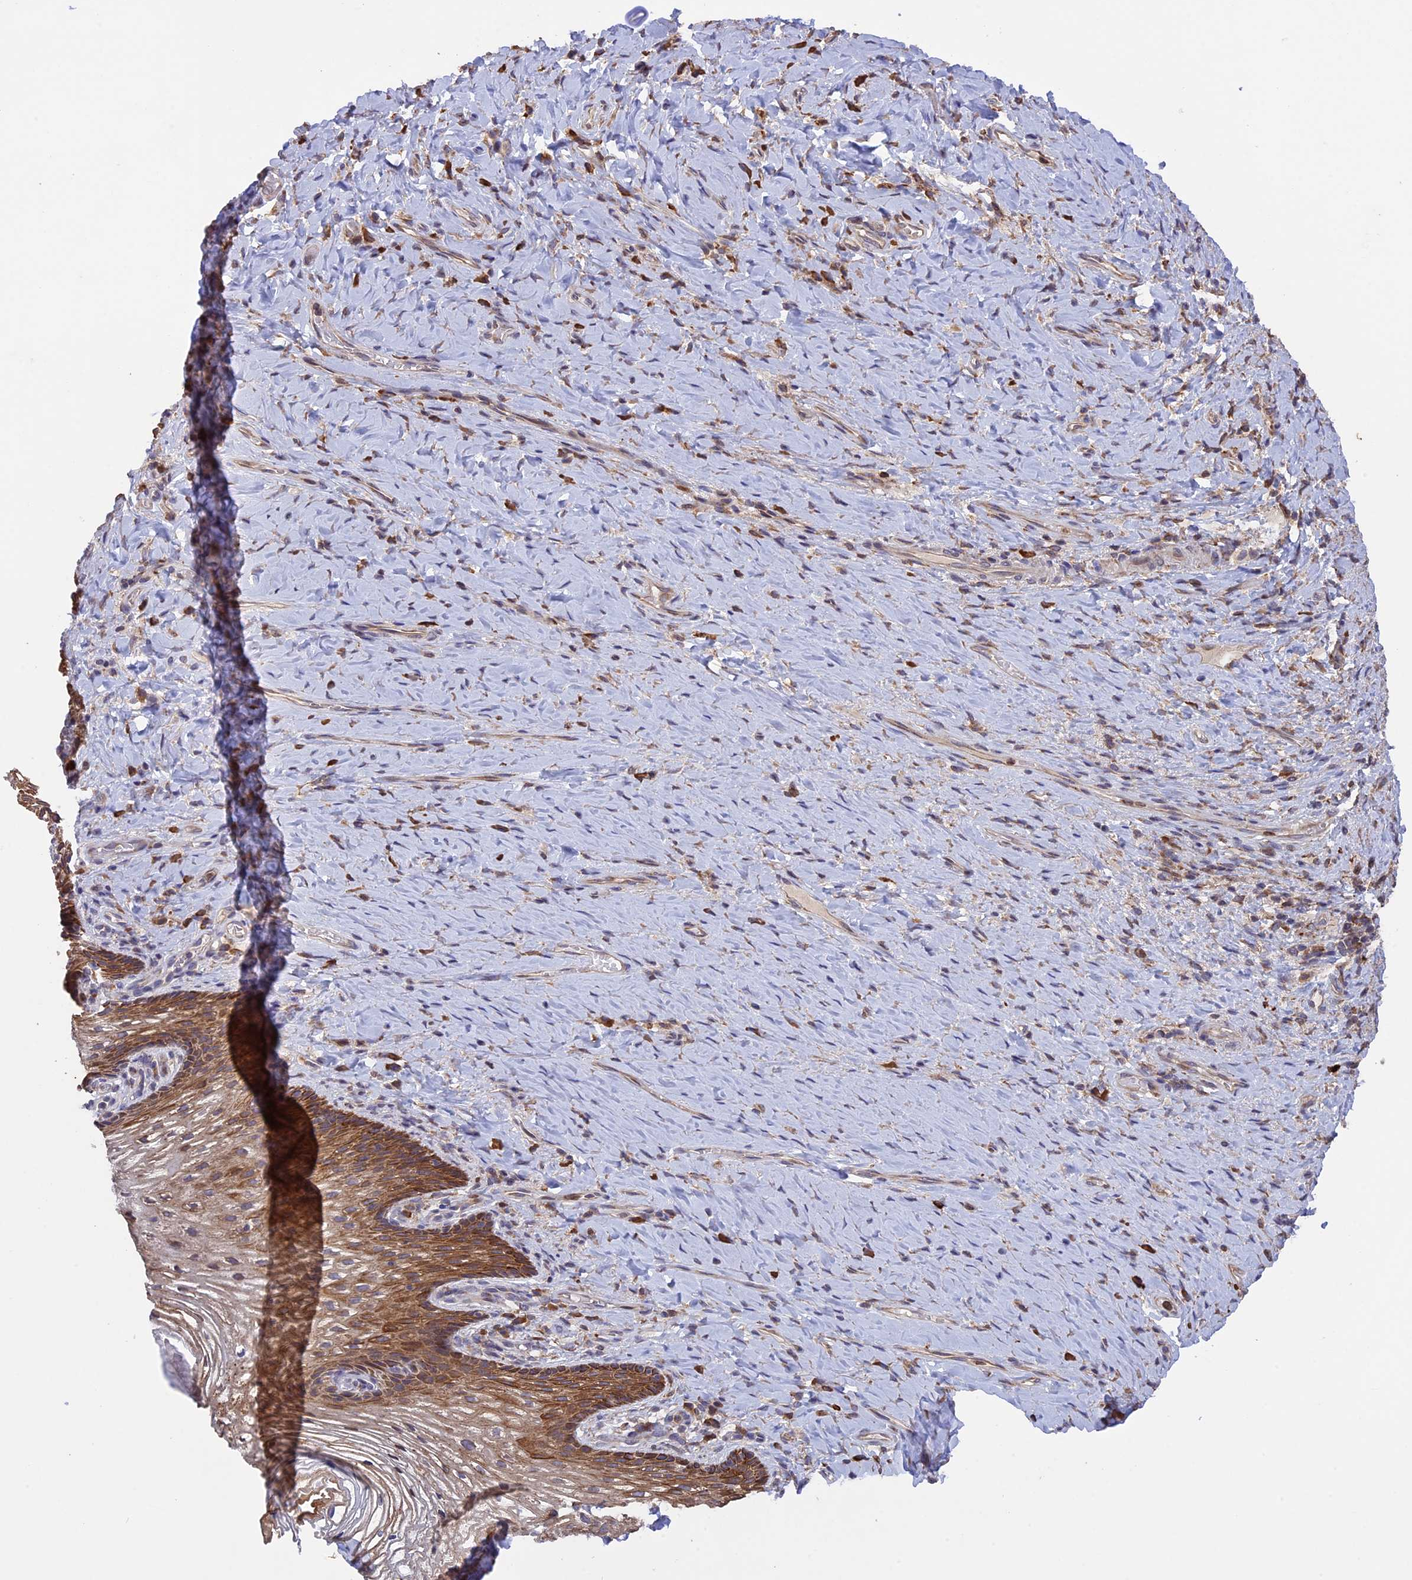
{"staining": {"intensity": "strong", "quantity": "25%-75%", "location": "cytoplasmic/membranous"}, "tissue": "vagina", "cell_type": "Squamous epithelial cells", "image_type": "normal", "snomed": [{"axis": "morphology", "description": "Normal tissue, NOS"}, {"axis": "topography", "description": "Vagina"}], "caption": "IHC histopathology image of normal vagina: vagina stained using immunohistochemistry (IHC) exhibits high levels of strong protein expression localized specifically in the cytoplasmic/membranous of squamous epithelial cells, appearing as a cytoplasmic/membranous brown color.", "gene": "DMRTA2", "patient": {"sex": "female", "age": 60}}